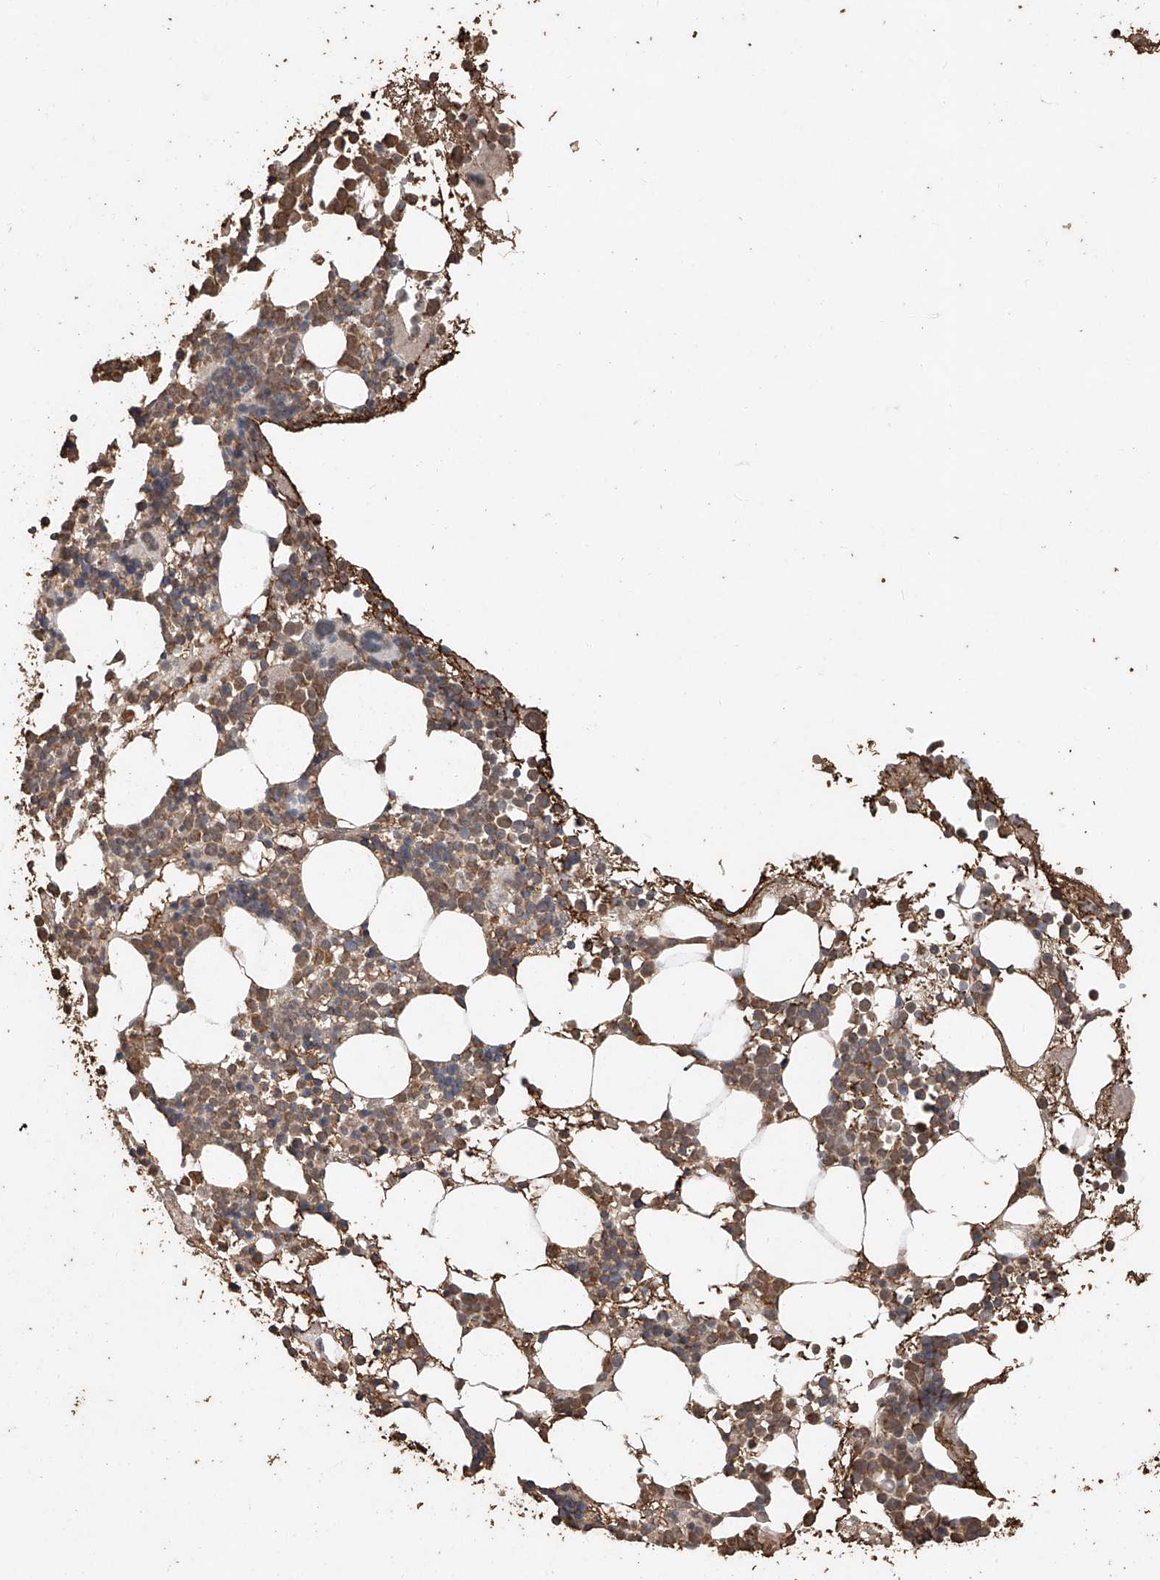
{"staining": {"intensity": "moderate", "quantity": ">75%", "location": "cytoplasmic/membranous,nuclear"}, "tissue": "bone marrow", "cell_type": "Hematopoietic cells", "image_type": "normal", "snomed": [{"axis": "morphology", "description": "Normal tissue, NOS"}, {"axis": "topography", "description": "Bone marrow"}], "caption": "Protein expression analysis of benign bone marrow reveals moderate cytoplasmic/membranous,nuclear staining in about >75% of hematopoietic cells.", "gene": "ELOVL1", "patient": {"sex": "female", "age": 57}}